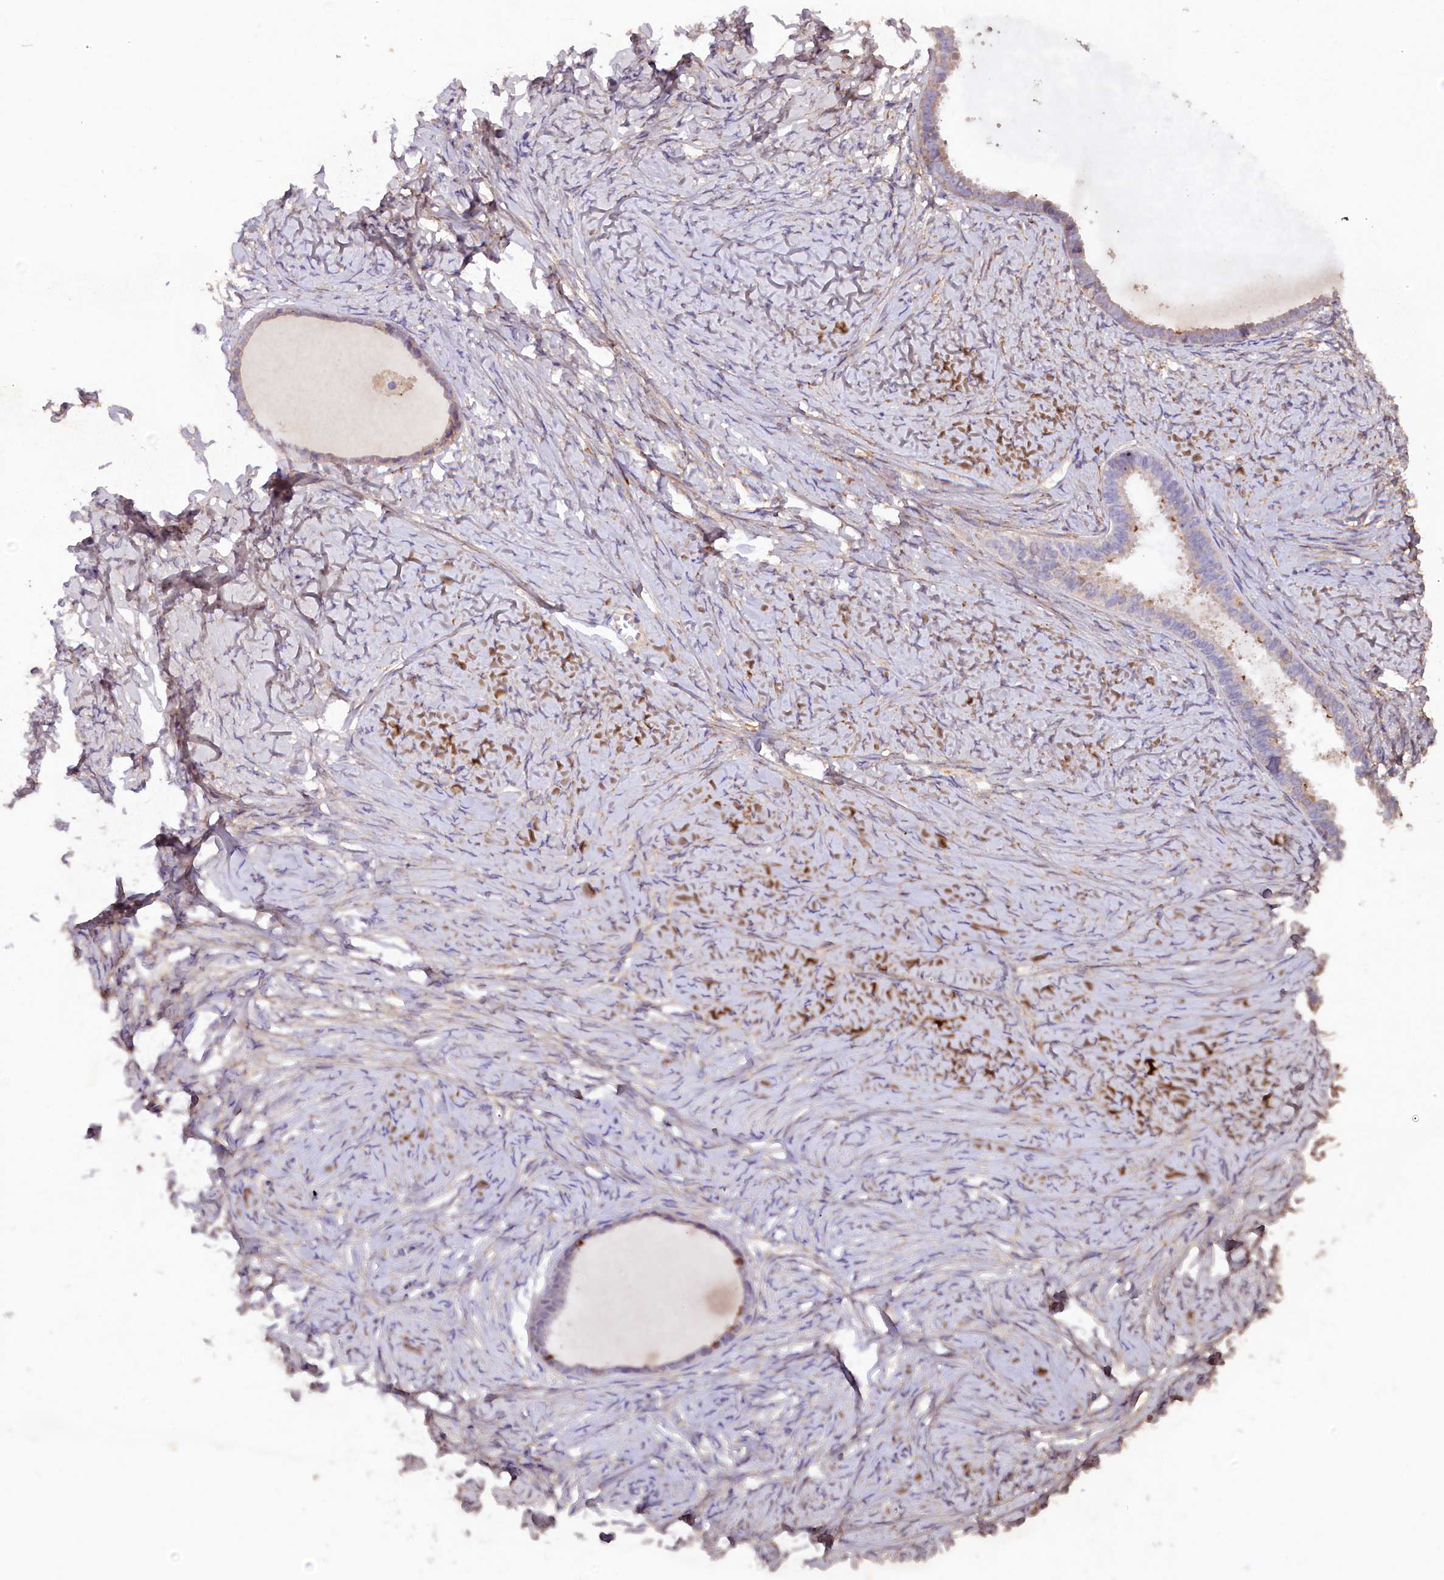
{"staining": {"intensity": "moderate", "quantity": "<25%", "location": "cytoplasmic/membranous"}, "tissue": "ovarian cancer", "cell_type": "Tumor cells", "image_type": "cancer", "snomed": [{"axis": "morphology", "description": "Cystadenocarcinoma, serous, NOS"}, {"axis": "topography", "description": "Ovary"}], "caption": "A histopathology image of human serous cystadenocarcinoma (ovarian) stained for a protein shows moderate cytoplasmic/membranous brown staining in tumor cells.", "gene": "SSC5D", "patient": {"sex": "female", "age": 79}}